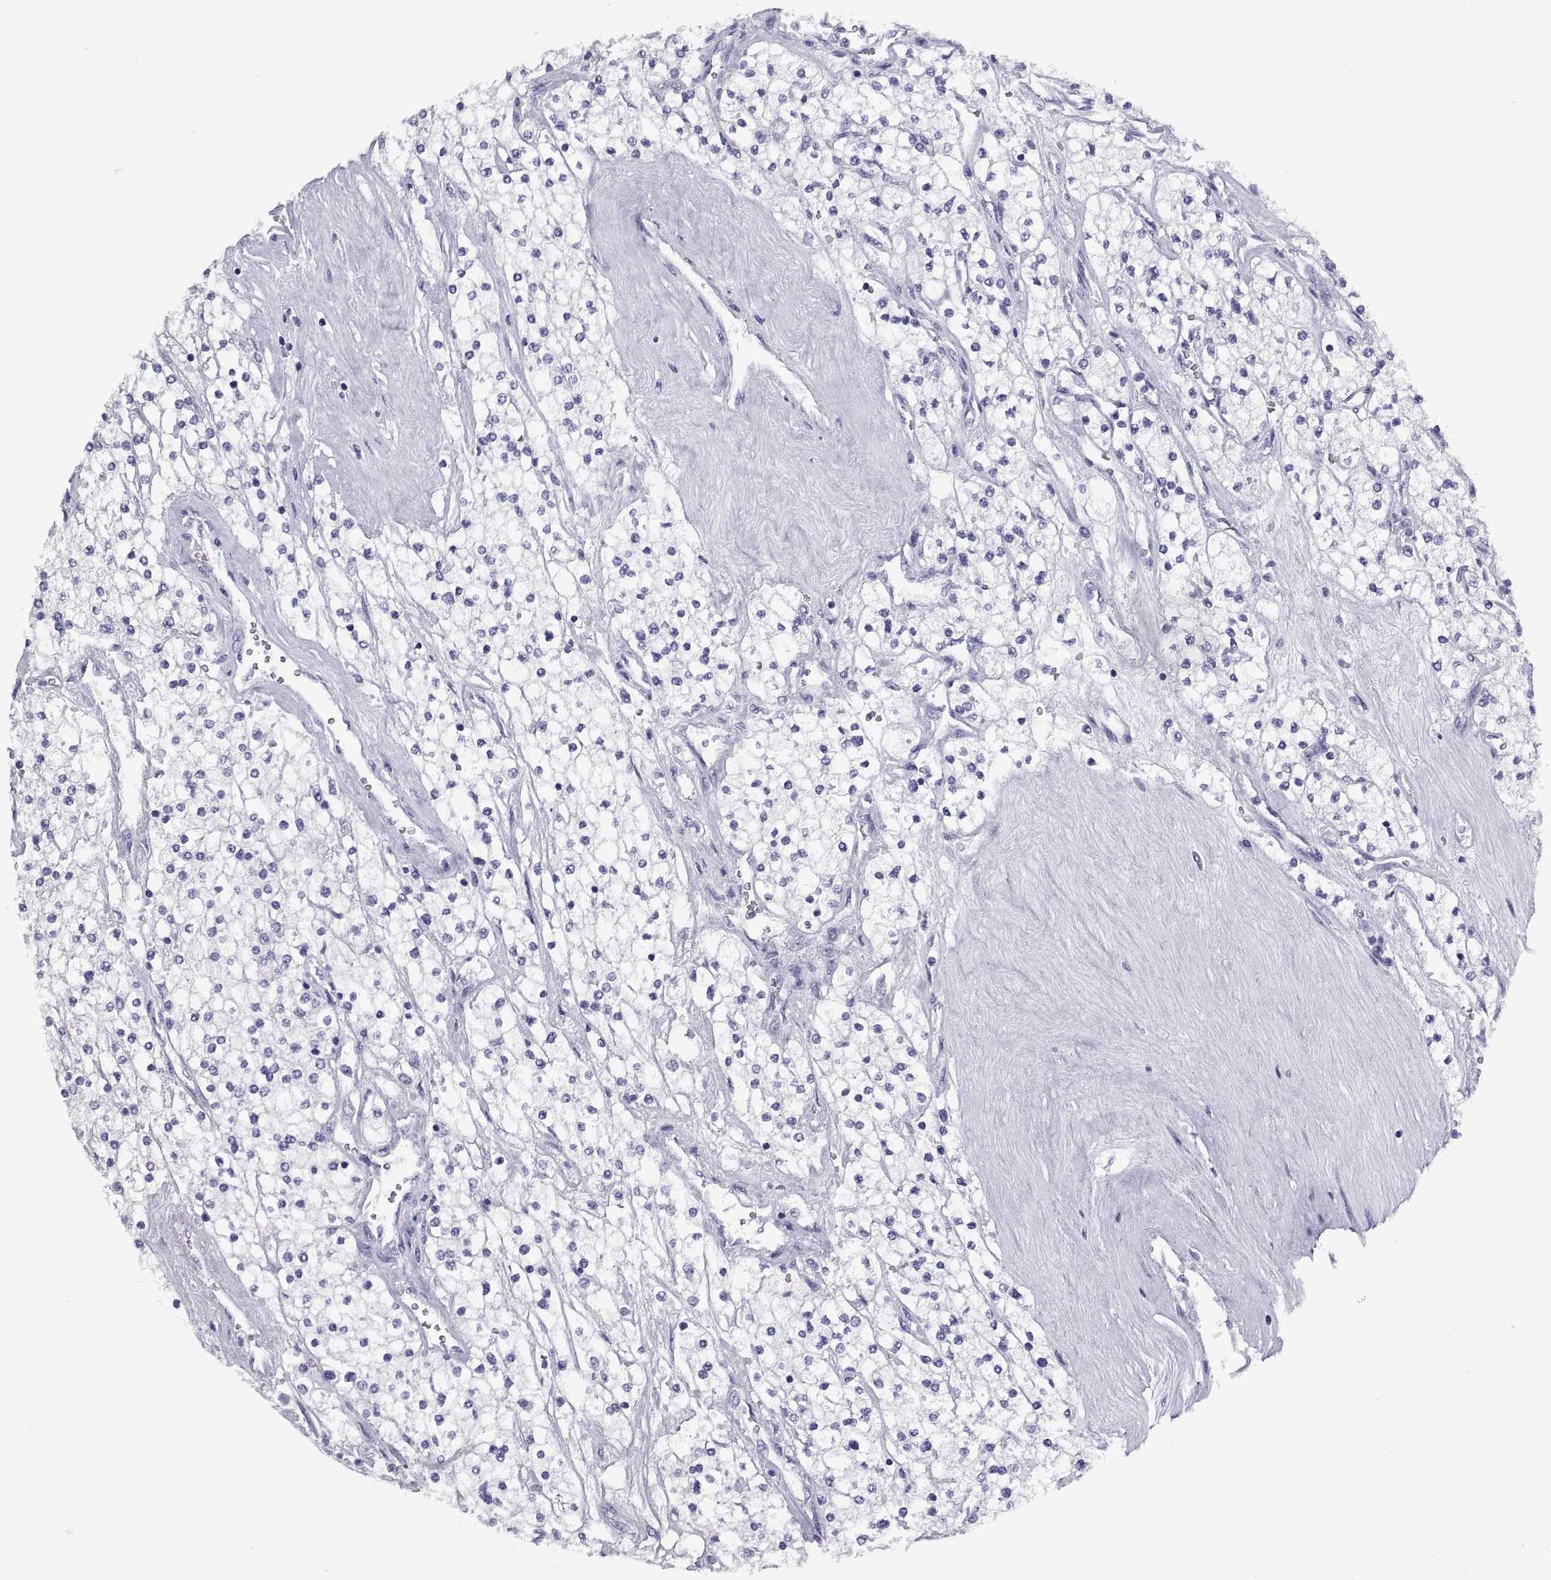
{"staining": {"intensity": "negative", "quantity": "none", "location": "none"}, "tissue": "renal cancer", "cell_type": "Tumor cells", "image_type": "cancer", "snomed": [{"axis": "morphology", "description": "Adenocarcinoma, NOS"}, {"axis": "topography", "description": "Kidney"}], "caption": "An immunohistochemistry (IHC) micrograph of renal cancer is shown. There is no staining in tumor cells of renal cancer. (Brightfield microscopy of DAB (3,3'-diaminobenzidine) immunohistochemistry (IHC) at high magnification).", "gene": "RGS20", "patient": {"sex": "male", "age": 80}}